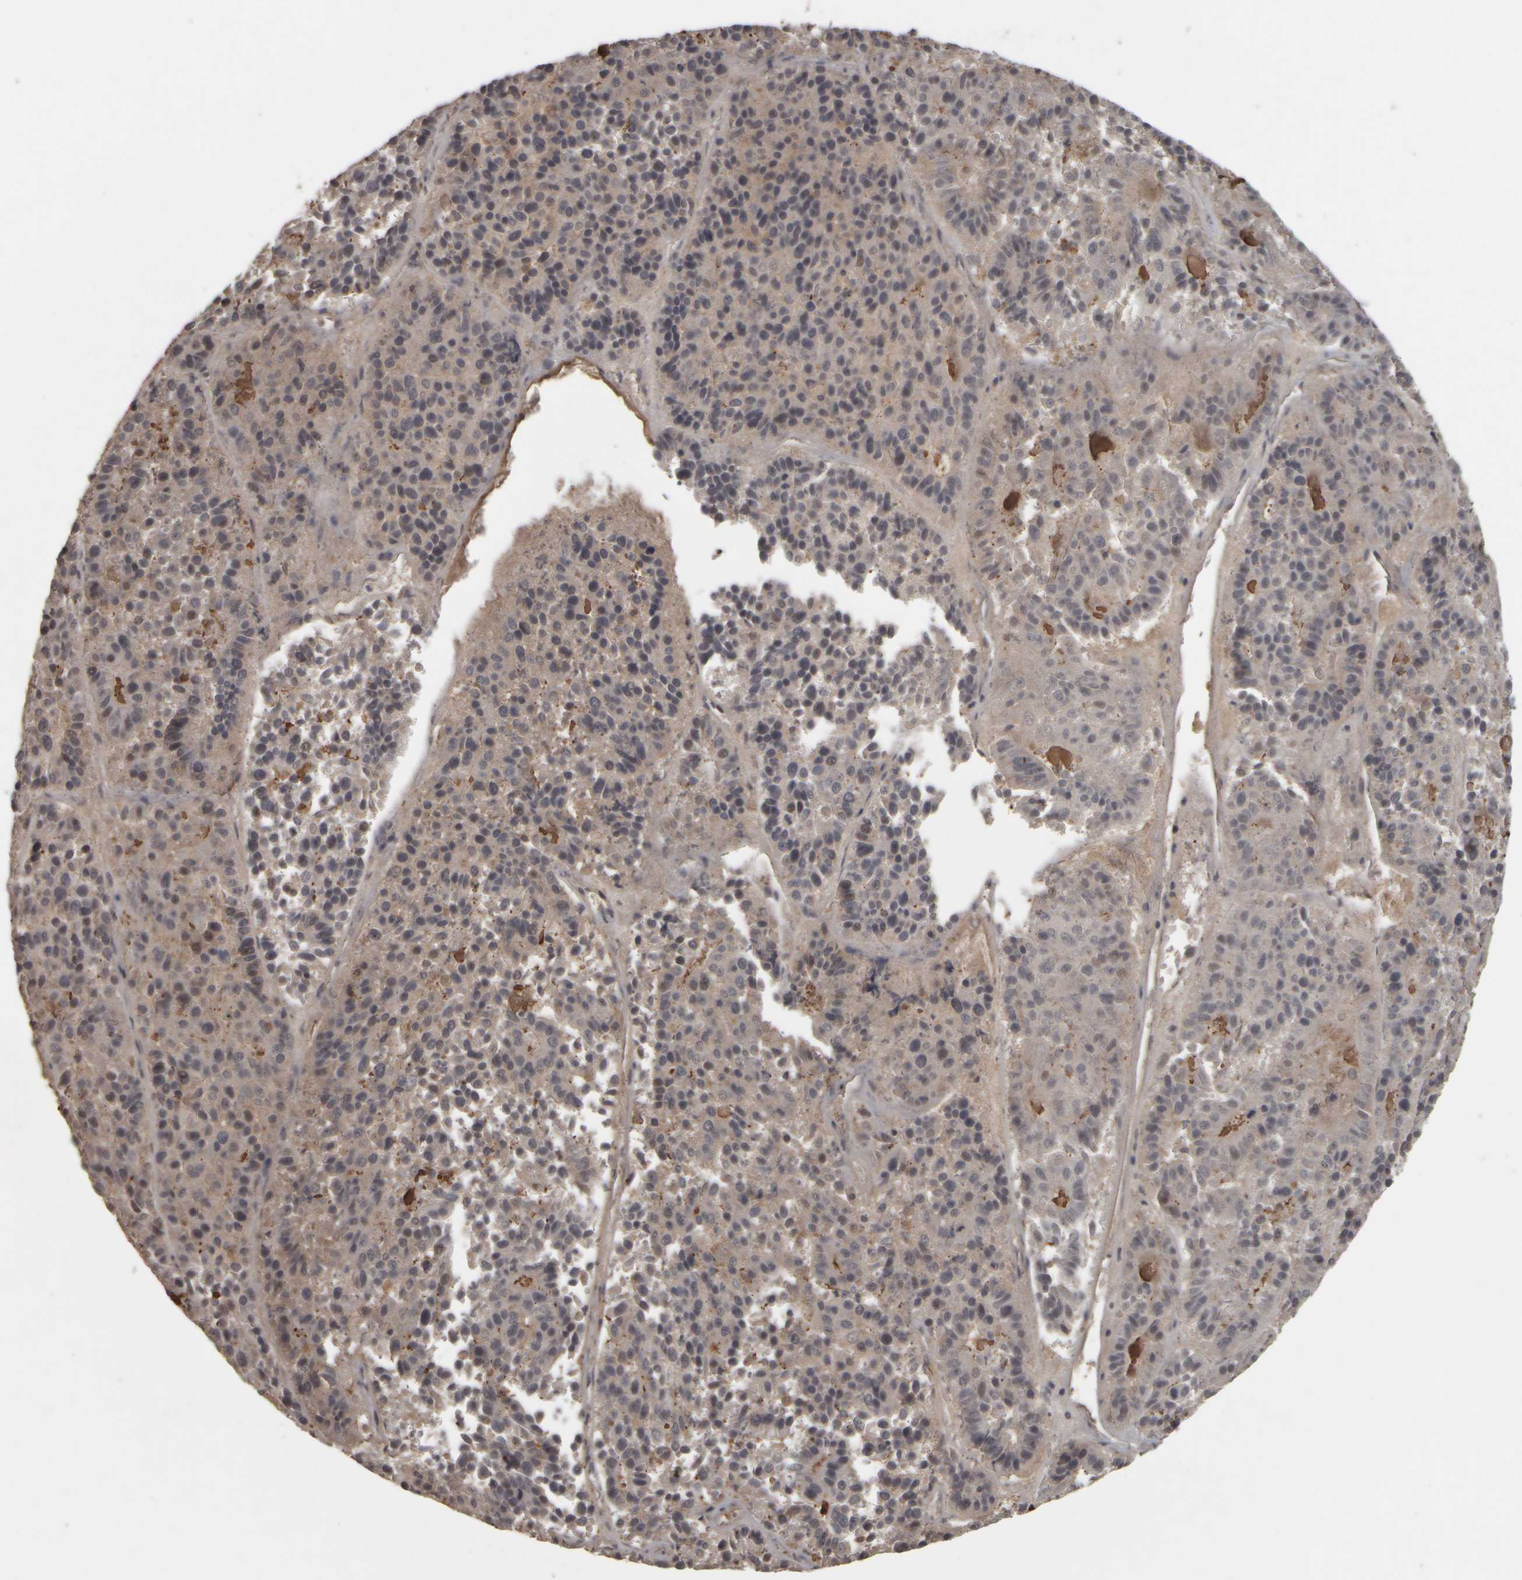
{"staining": {"intensity": "negative", "quantity": "none", "location": "none"}, "tissue": "pancreatic cancer", "cell_type": "Tumor cells", "image_type": "cancer", "snomed": [{"axis": "morphology", "description": "Adenocarcinoma, NOS"}, {"axis": "topography", "description": "Pancreas"}], "caption": "Human pancreatic cancer (adenocarcinoma) stained for a protein using immunohistochemistry (IHC) displays no positivity in tumor cells.", "gene": "ACO1", "patient": {"sex": "male", "age": 50}}